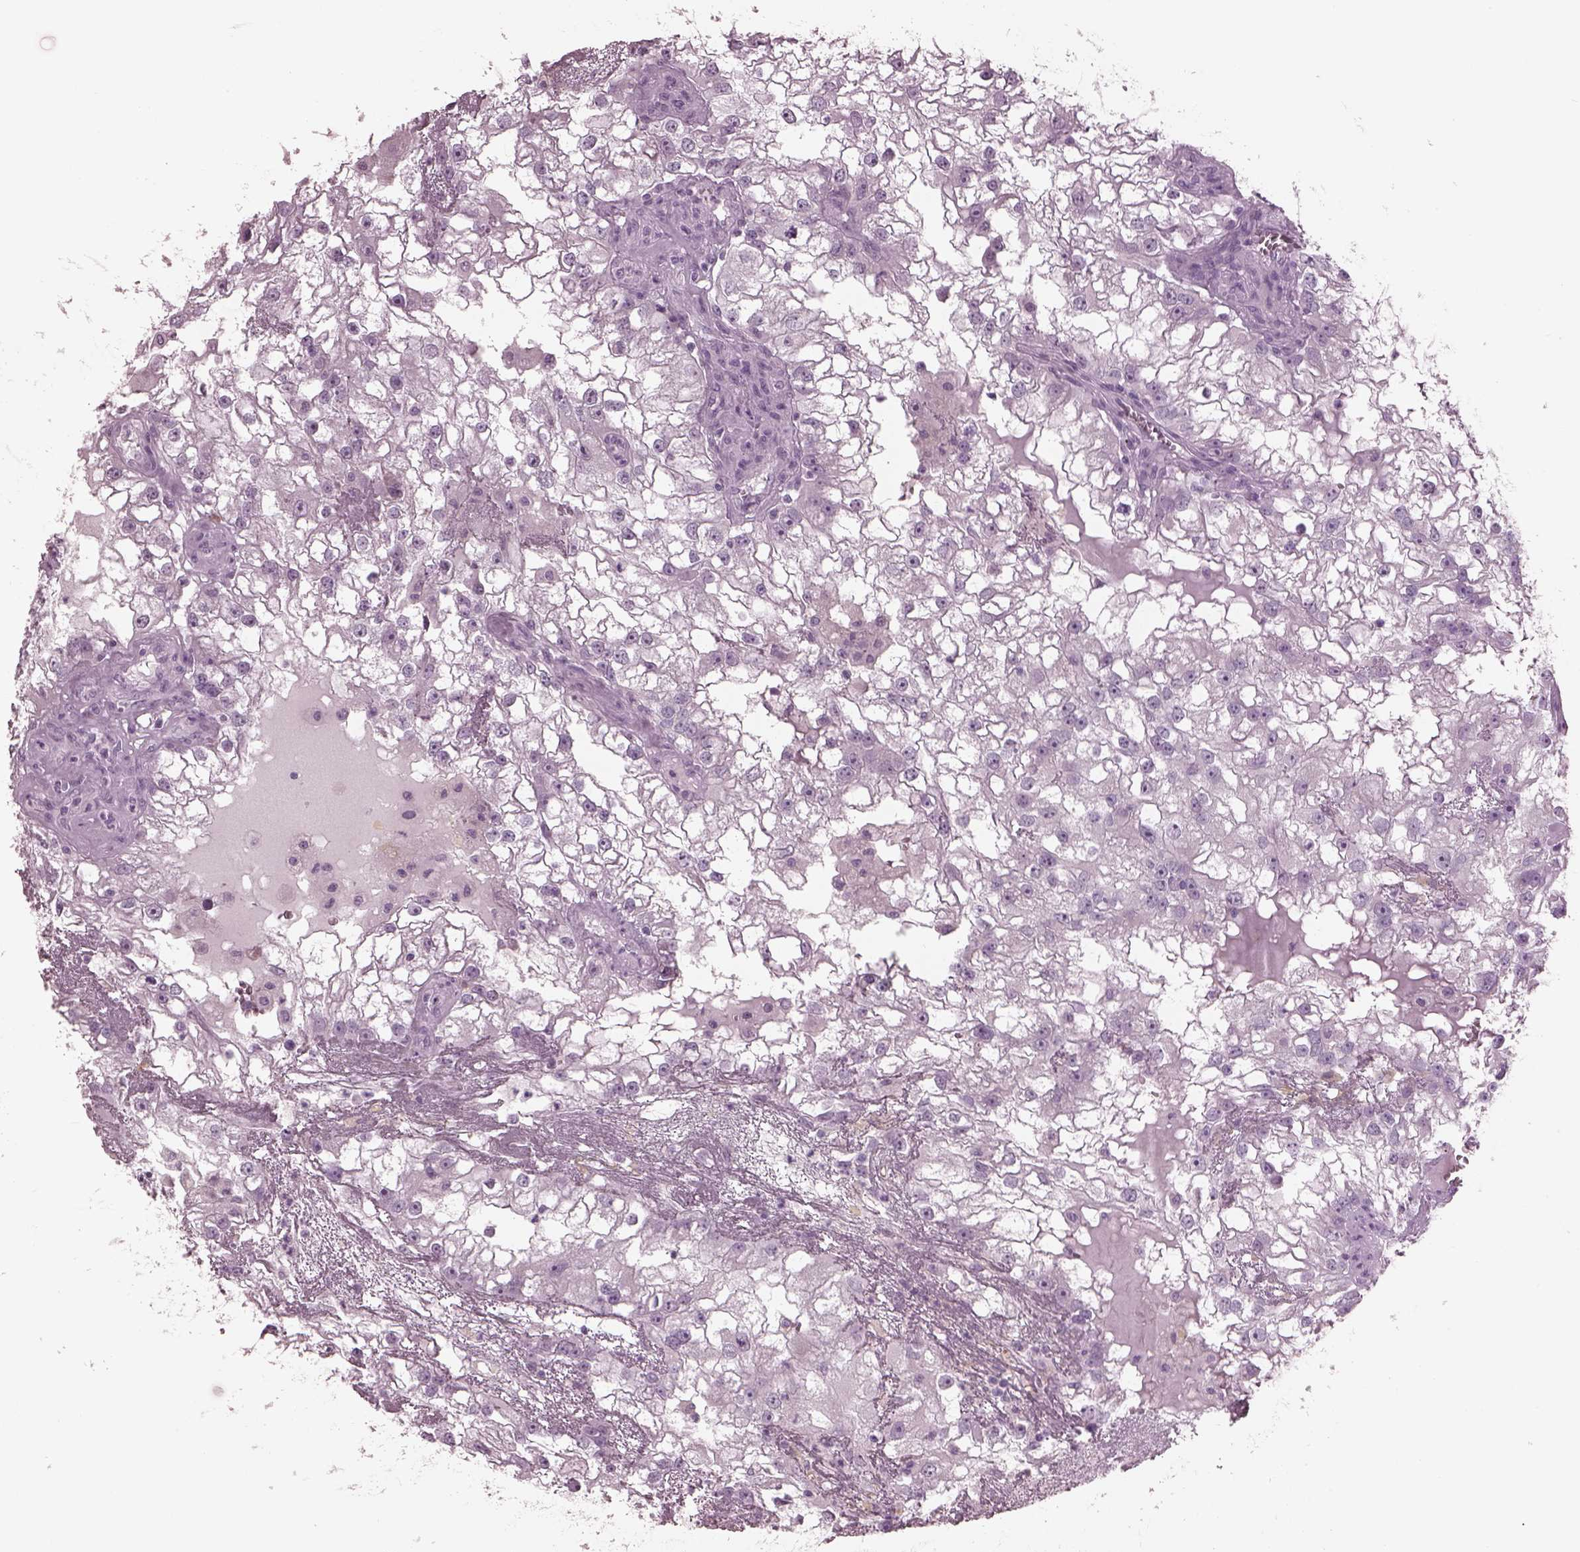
{"staining": {"intensity": "negative", "quantity": "none", "location": "none"}, "tissue": "renal cancer", "cell_type": "Tumor cells", "image_type": "cancer", "snomed": [{"axis": "morphology", "description": "Adenocarcinoma, NOS"}, {"axis": "topography", "description": "Kidney"}], "caption": "Renal cancer was stained to show a protein in brown. There is no significant positivity in tumor cells. (DAB (3,3'-diaminobenzidine) immunohistochemistry (IHC) visualized using brightfield microscopy, high magnification).", "gene": "CYLC1", "patient": {"sex": "male", "age": 59}}